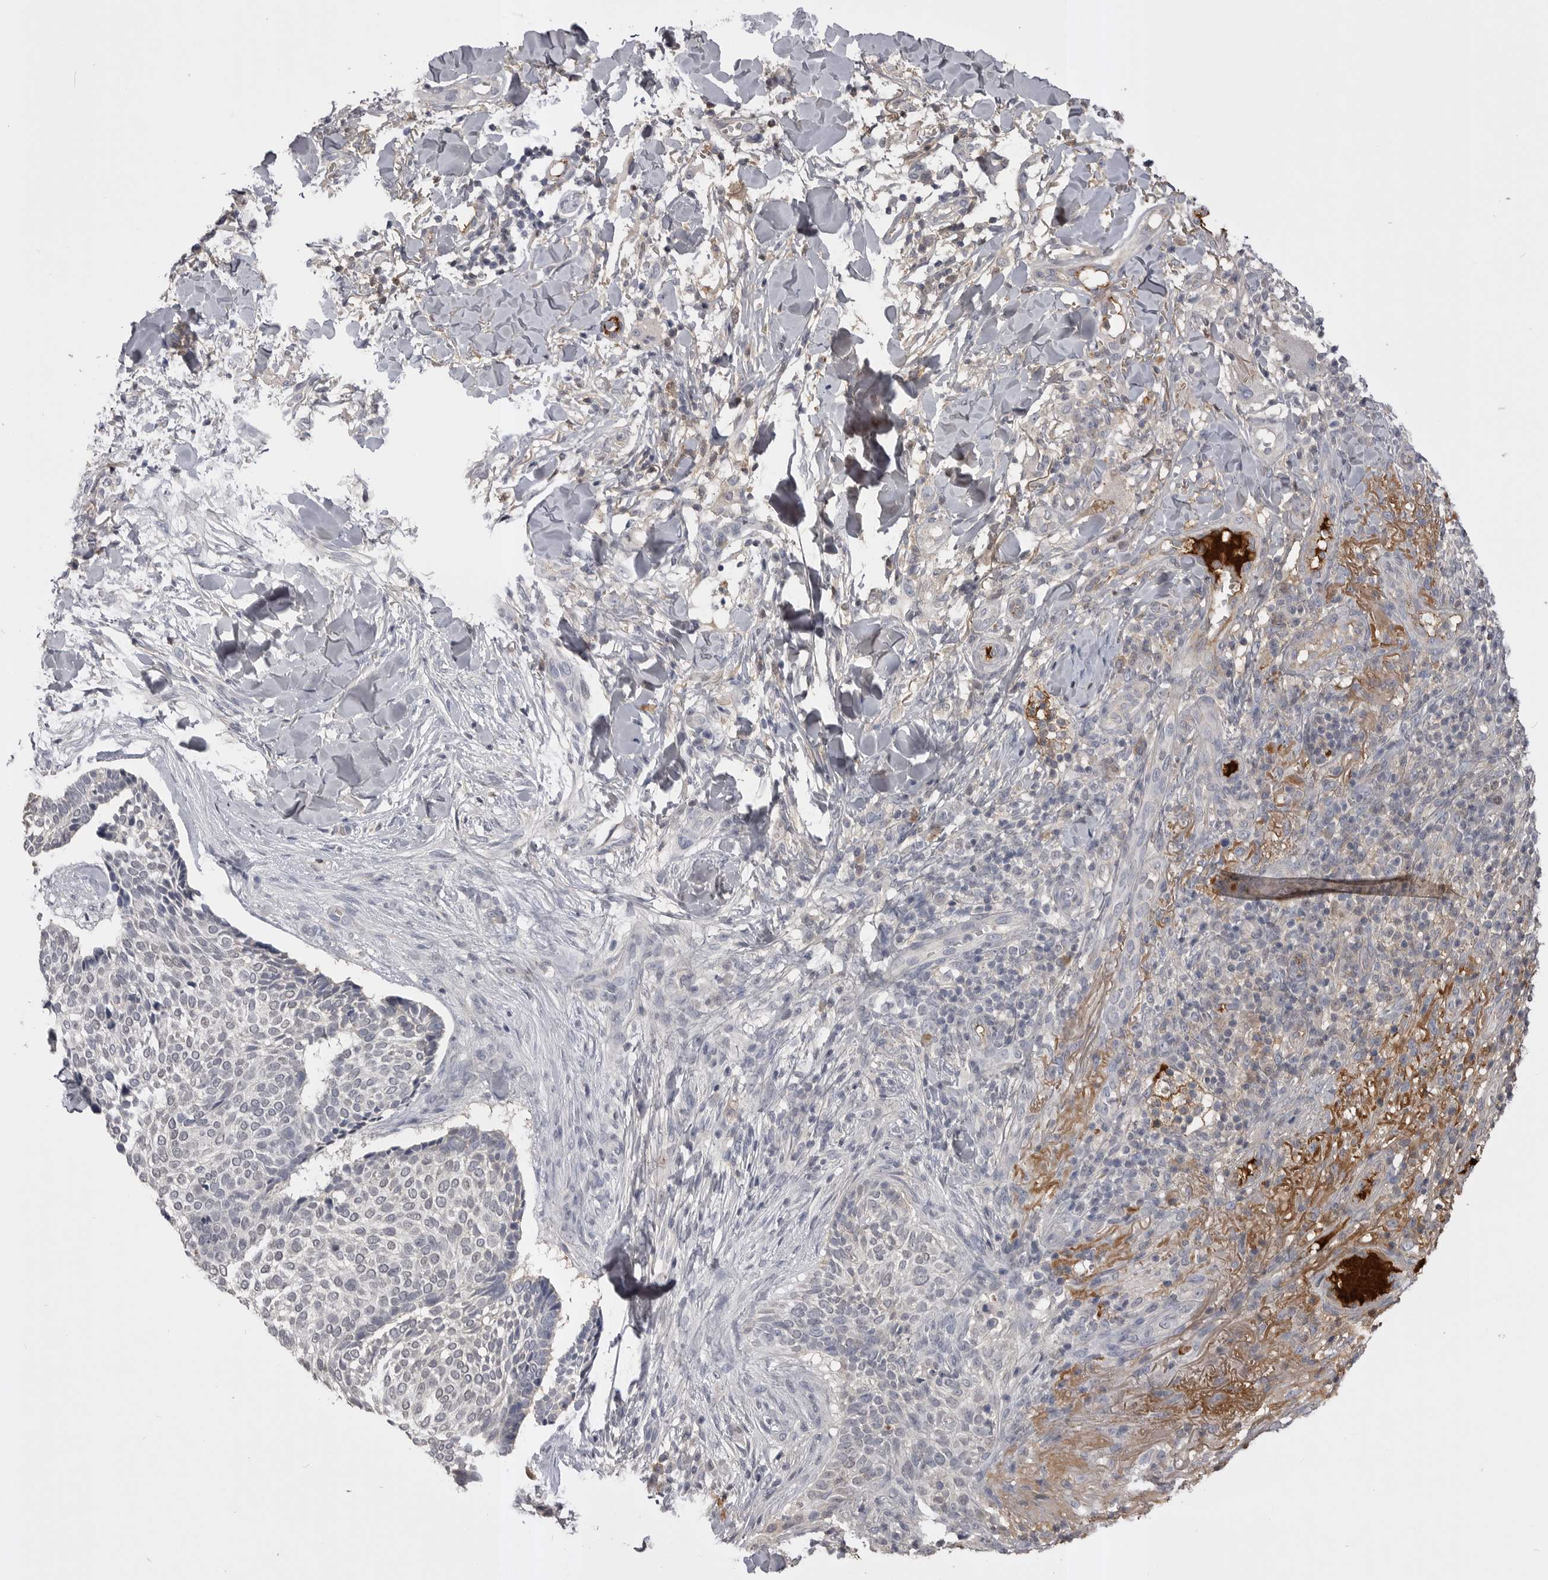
{"staining": {"intensity": "negative", "quantity": "none", "location": "none"}, "tissue": "skin cancer", "cell_type": "Tumor cells", "image_type": "cancer", "snomed": [{"axis": "morphology", "description": "Normal tissue, NOS"}, {"axis": "morphology", "description": "Basal cell carcinoma"}, {"axis": "topography", "description": "Skin"}], "caption": "Immunohistochemistry histopathology image of neoplastic tissue: skin cancer (basal cell carcinoma) stained with DAB (3,3'-diaminobenzidine) displays no significant protein expression in tumor cells.", "gene": "AHSG", "patient": {"sex": "male", "age": 67}}